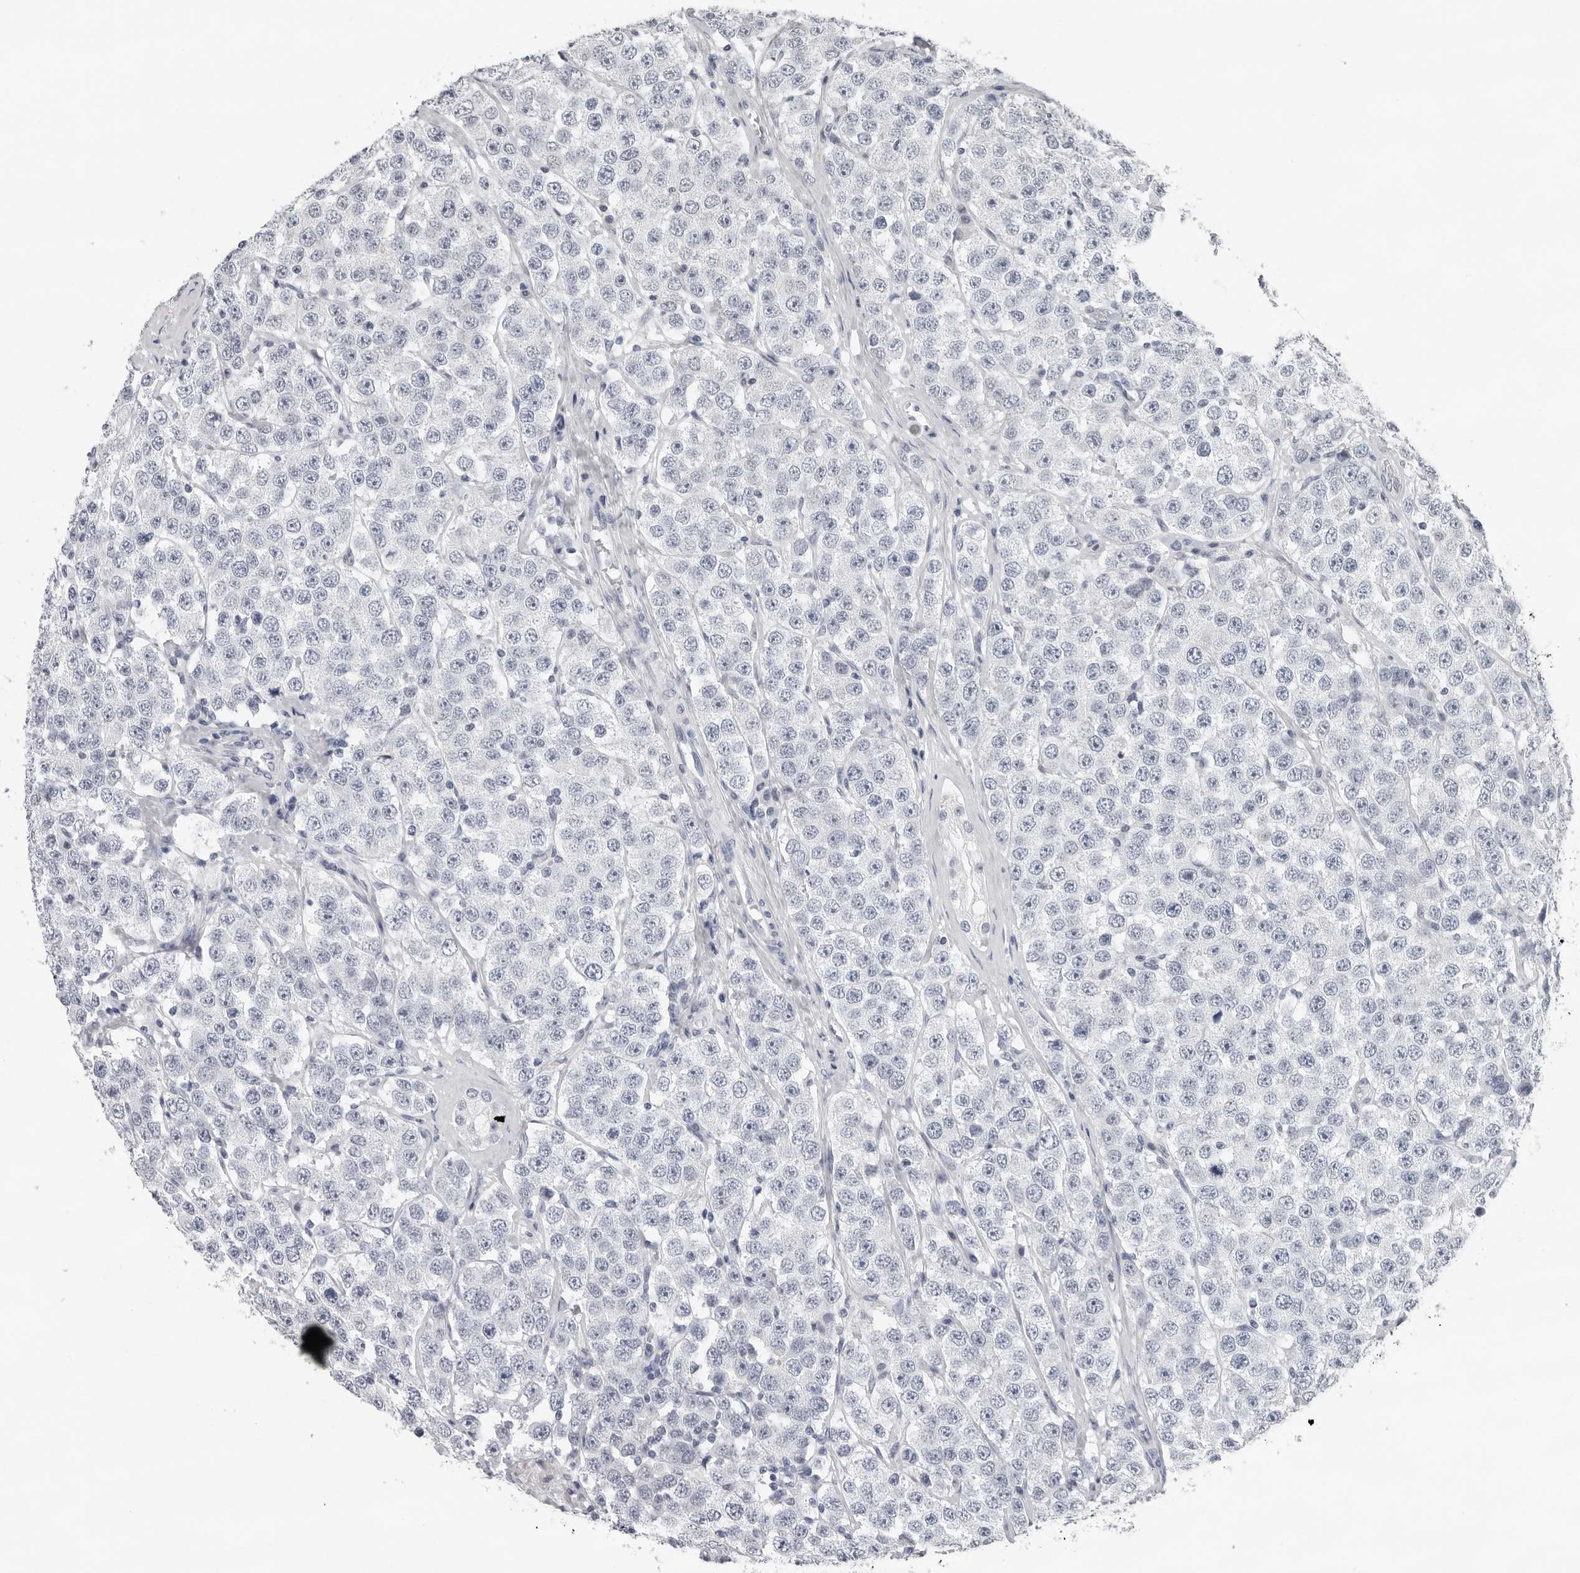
{"staining": {"intensity": "negative", "quantity": "none", "location": "none"}, "tissue": "testis cancer", "cell_type": "Tumor cells", "image_type": "cancer", "snomed": [{"axis": "morphology", "description": "Seminoma, NOS"}, {"axis": "topography", "description": "Testis"}], "caption": "Seminoma (testis) stained for a protein using IHC displays no positivity tumor cells.", "gene": "CCDC28B", "patient": {"sex": "male", "age": 28}}